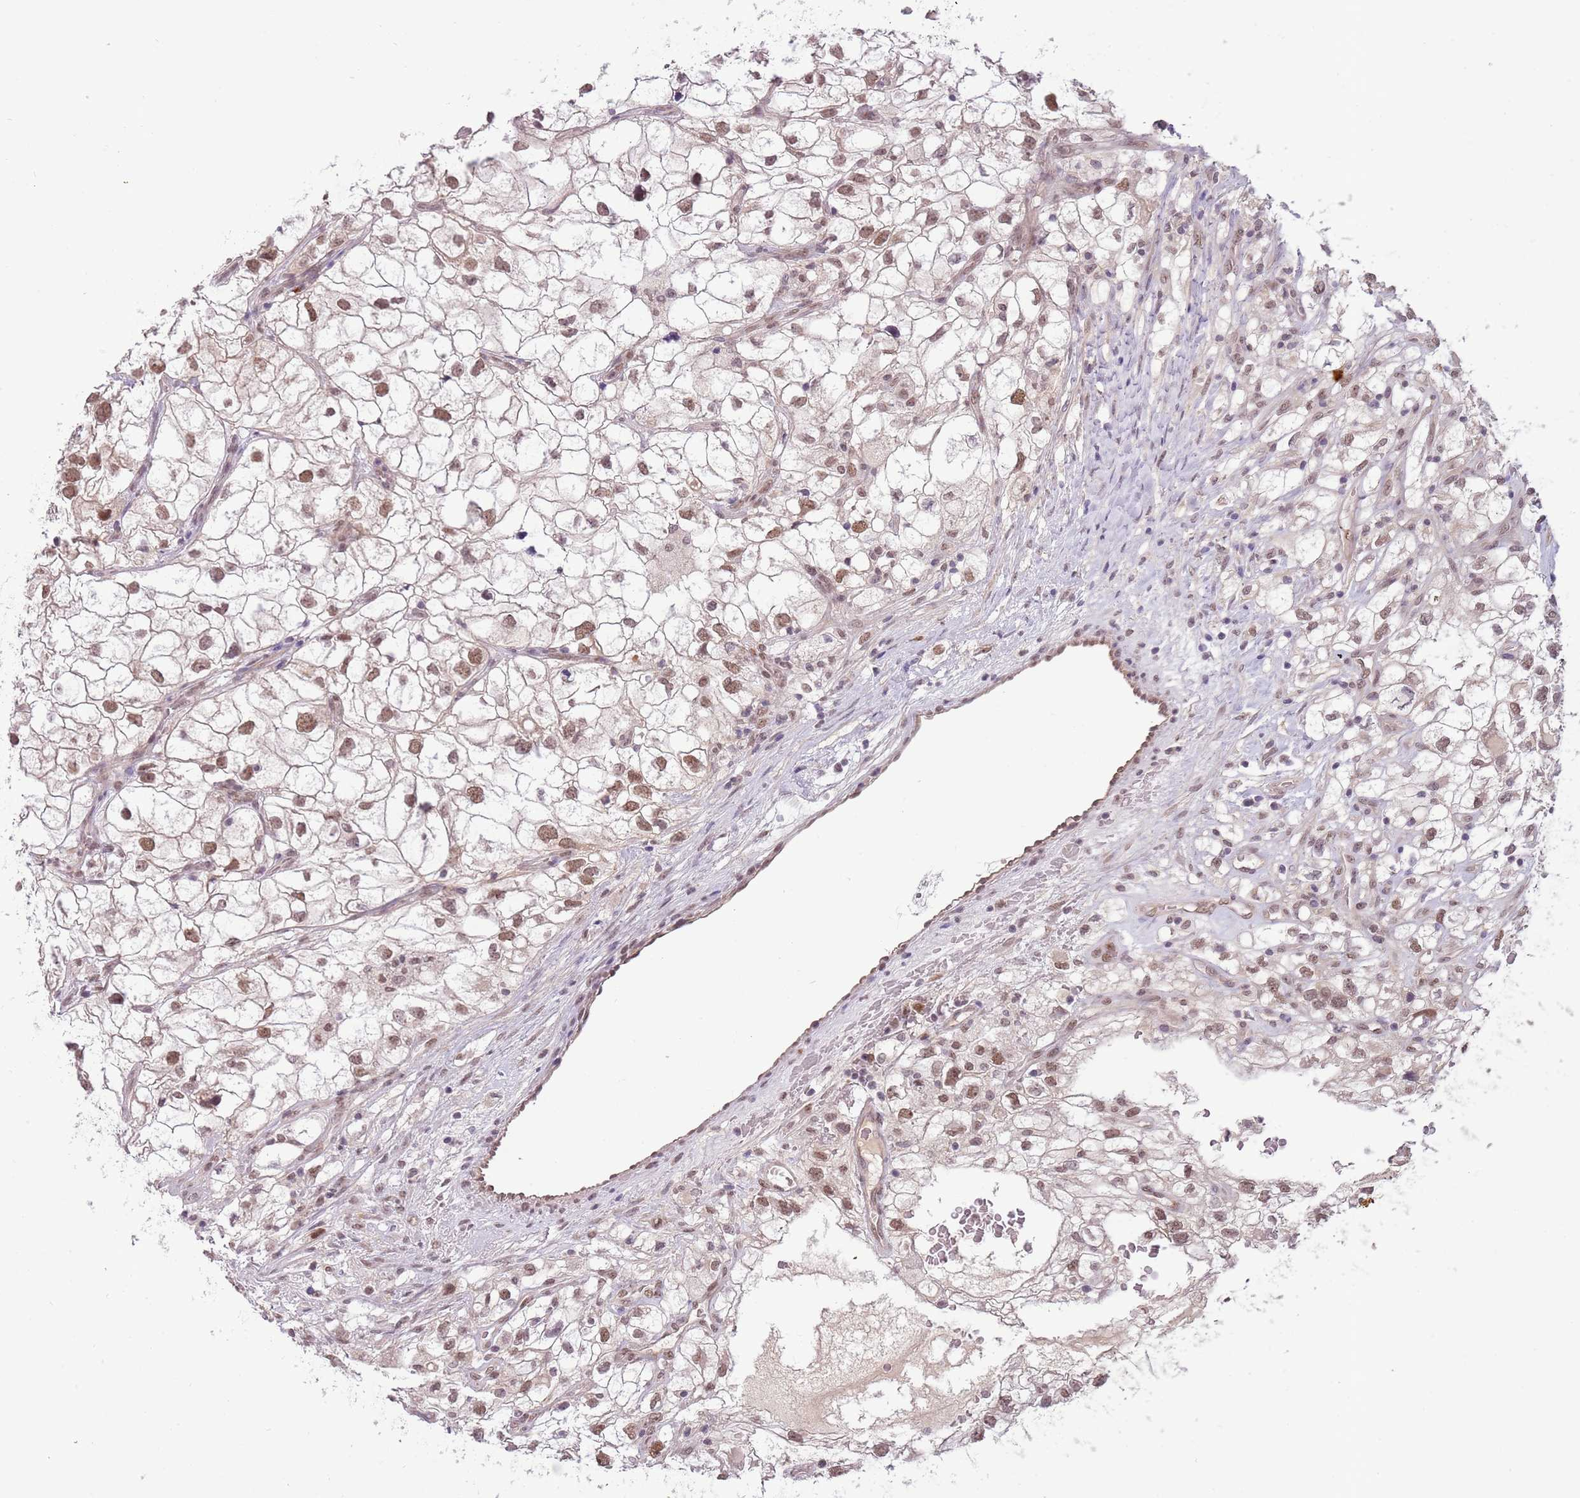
{"staining": {"intensity": "moderate", "quantity": ">75%", "location": "nuclear"}, "tissue": "renal cancer", "cell_type": "Tumor cells", "image_type": "cancer", "snomed": [{"axis": "morphology", "description": "Adenocarcinoma, NOS"}, {"axis": "topography", "description": "Kidney"}], "caption": "A micrograph of renal cancer (adenocarcinoma) stained for a protein exhibits moderate nuclear brown staining in tumor cells.", "gene": "FAM120AOS", "patient": {"sex": "male", "age": 59}}